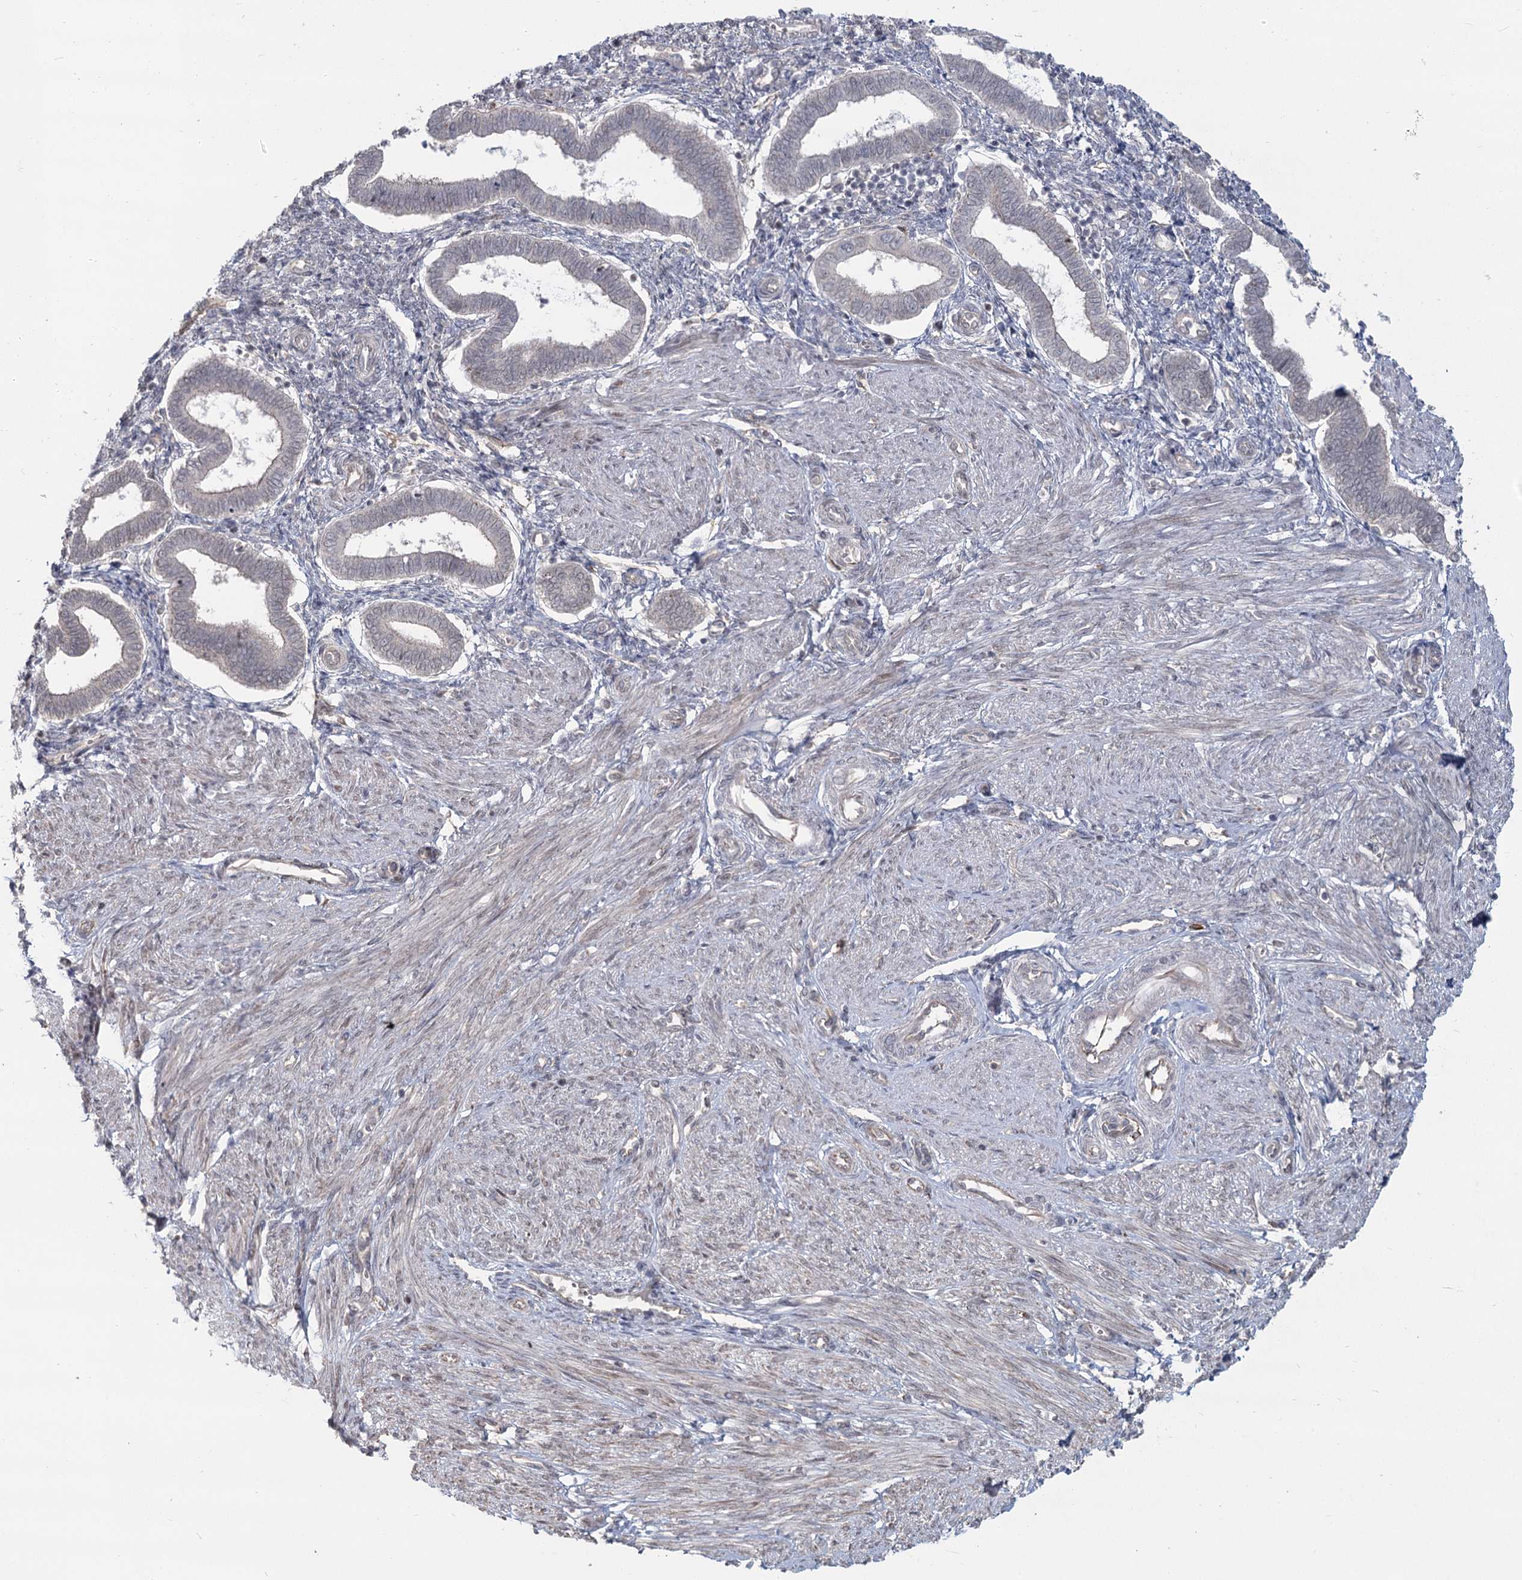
{"staining": {"intensity": "moderate", "quantity": "25%-75%", "location": "cytoplasmic/membranous"}, "tissue": "endometrium", "cell_type": "Cells in endometrial stroma", "image_type": "normal", "snomed": [{"axis": "morphology", "description": "Normal tissue, NOS"}, {"axis": "topography", "description": "Endometrium"}], "caption": "A photomicrograph showing moderate cytoplasmic/membranous positivity in approximately 25%-75% of cells in endometrial stroma in benign endometrium, as visualized by brown immunohistochemical staining.", "gene": "AP2M1", "patient": {"sex": "female", "age": 24}}